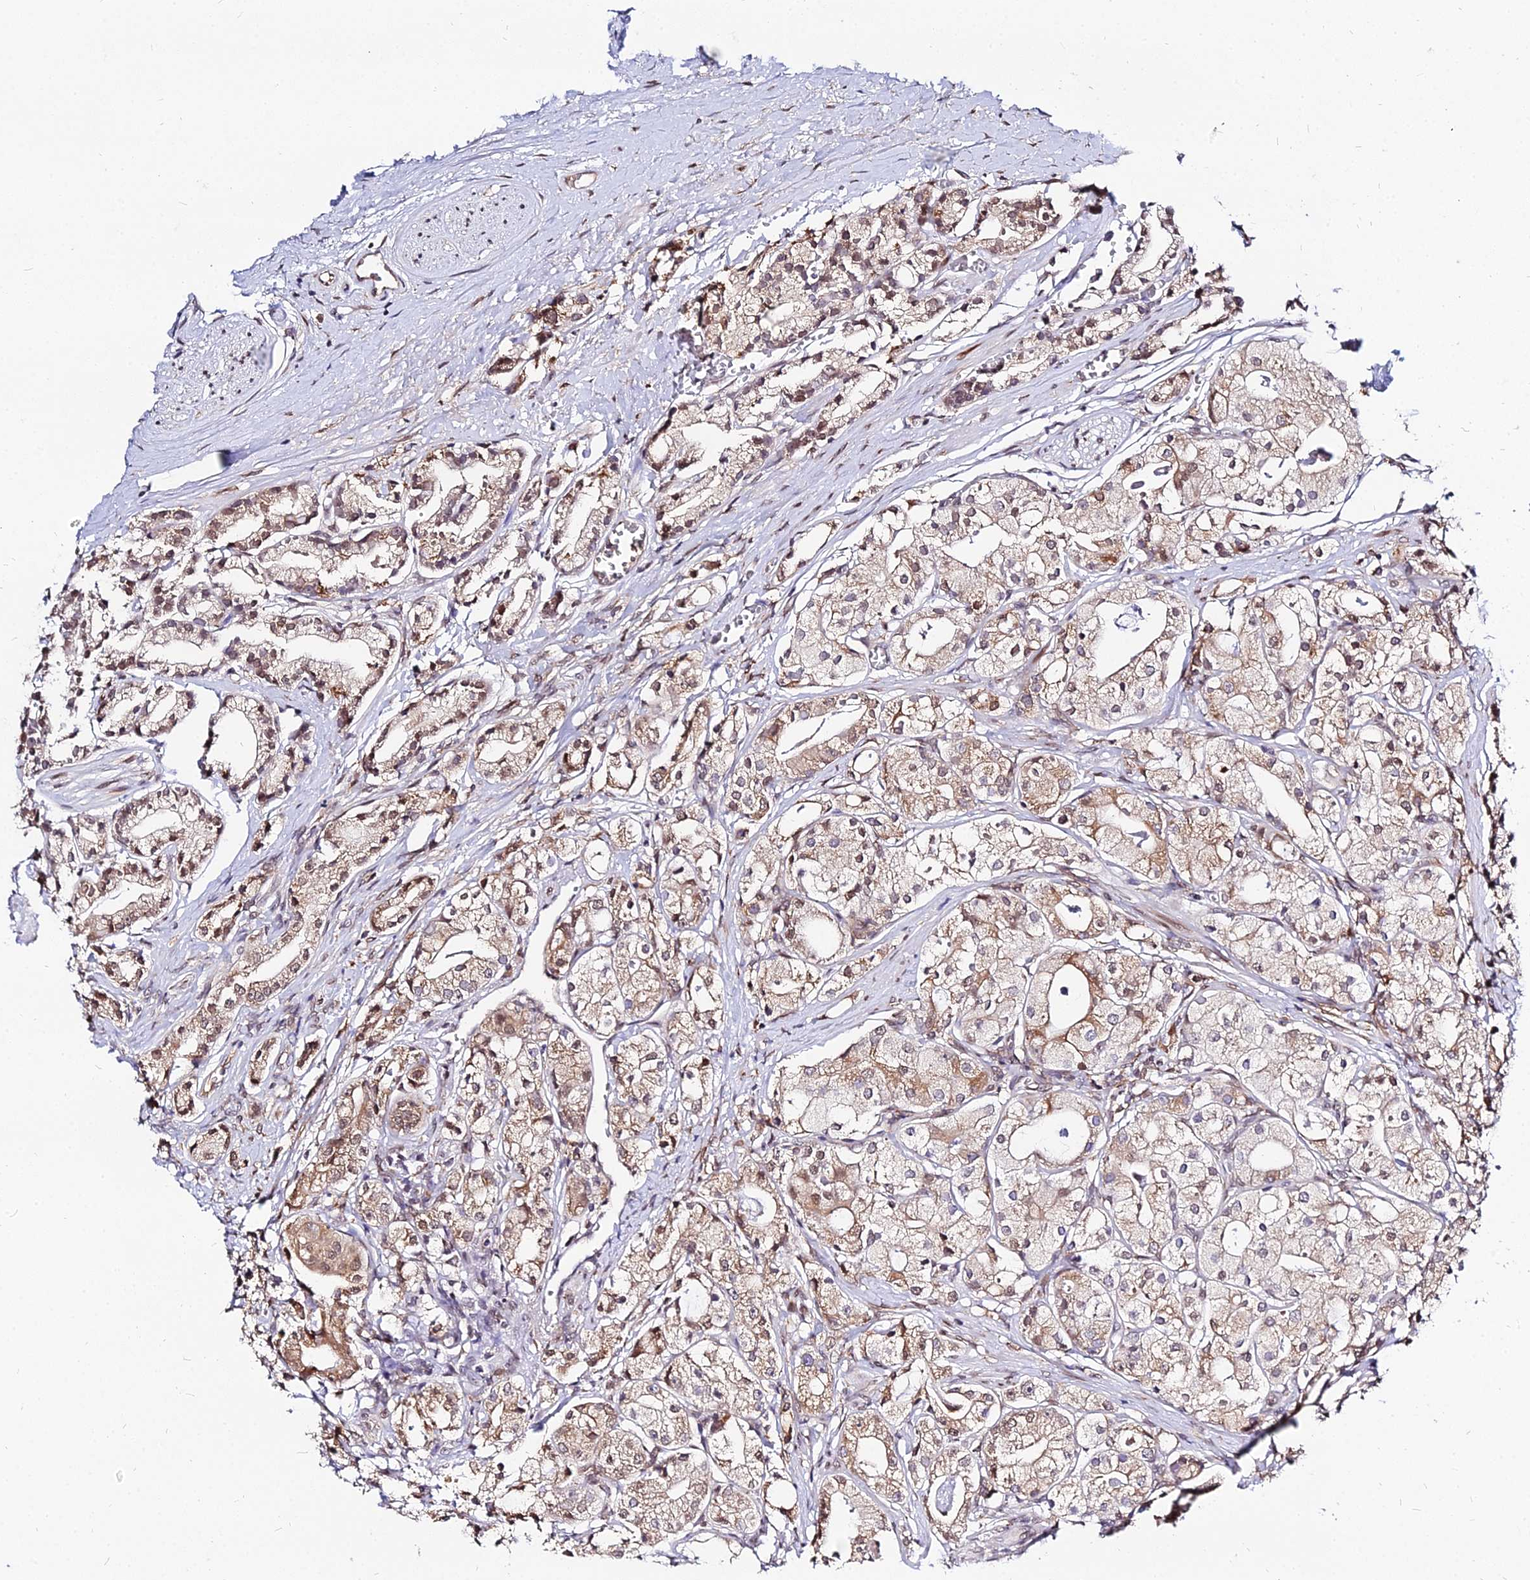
{"staining": {"intensity": "moderate", "quantity": "25%-75%", "location": "cytoplasmic/membranous,nuclear"}, "tissue": "prostate cancer", "cell_type": "Tumor cells", "image_type": "cancer", "snomed": [{"axis": "morphology", "description": "Adenocarcinoma, High grade"}, {"axis": "topography", "description": "Prostate"}], "caption": "The micrograph displays immunohistochemical staining of prostate adenocarcinoma (high-grade). There is moderate cytoplasmic/membranous and nuclear positivity is identified in approximately 25%-75% of tumor cells.", "gene": "RNF121", "patient": {"sex": "male", "age": 71}}